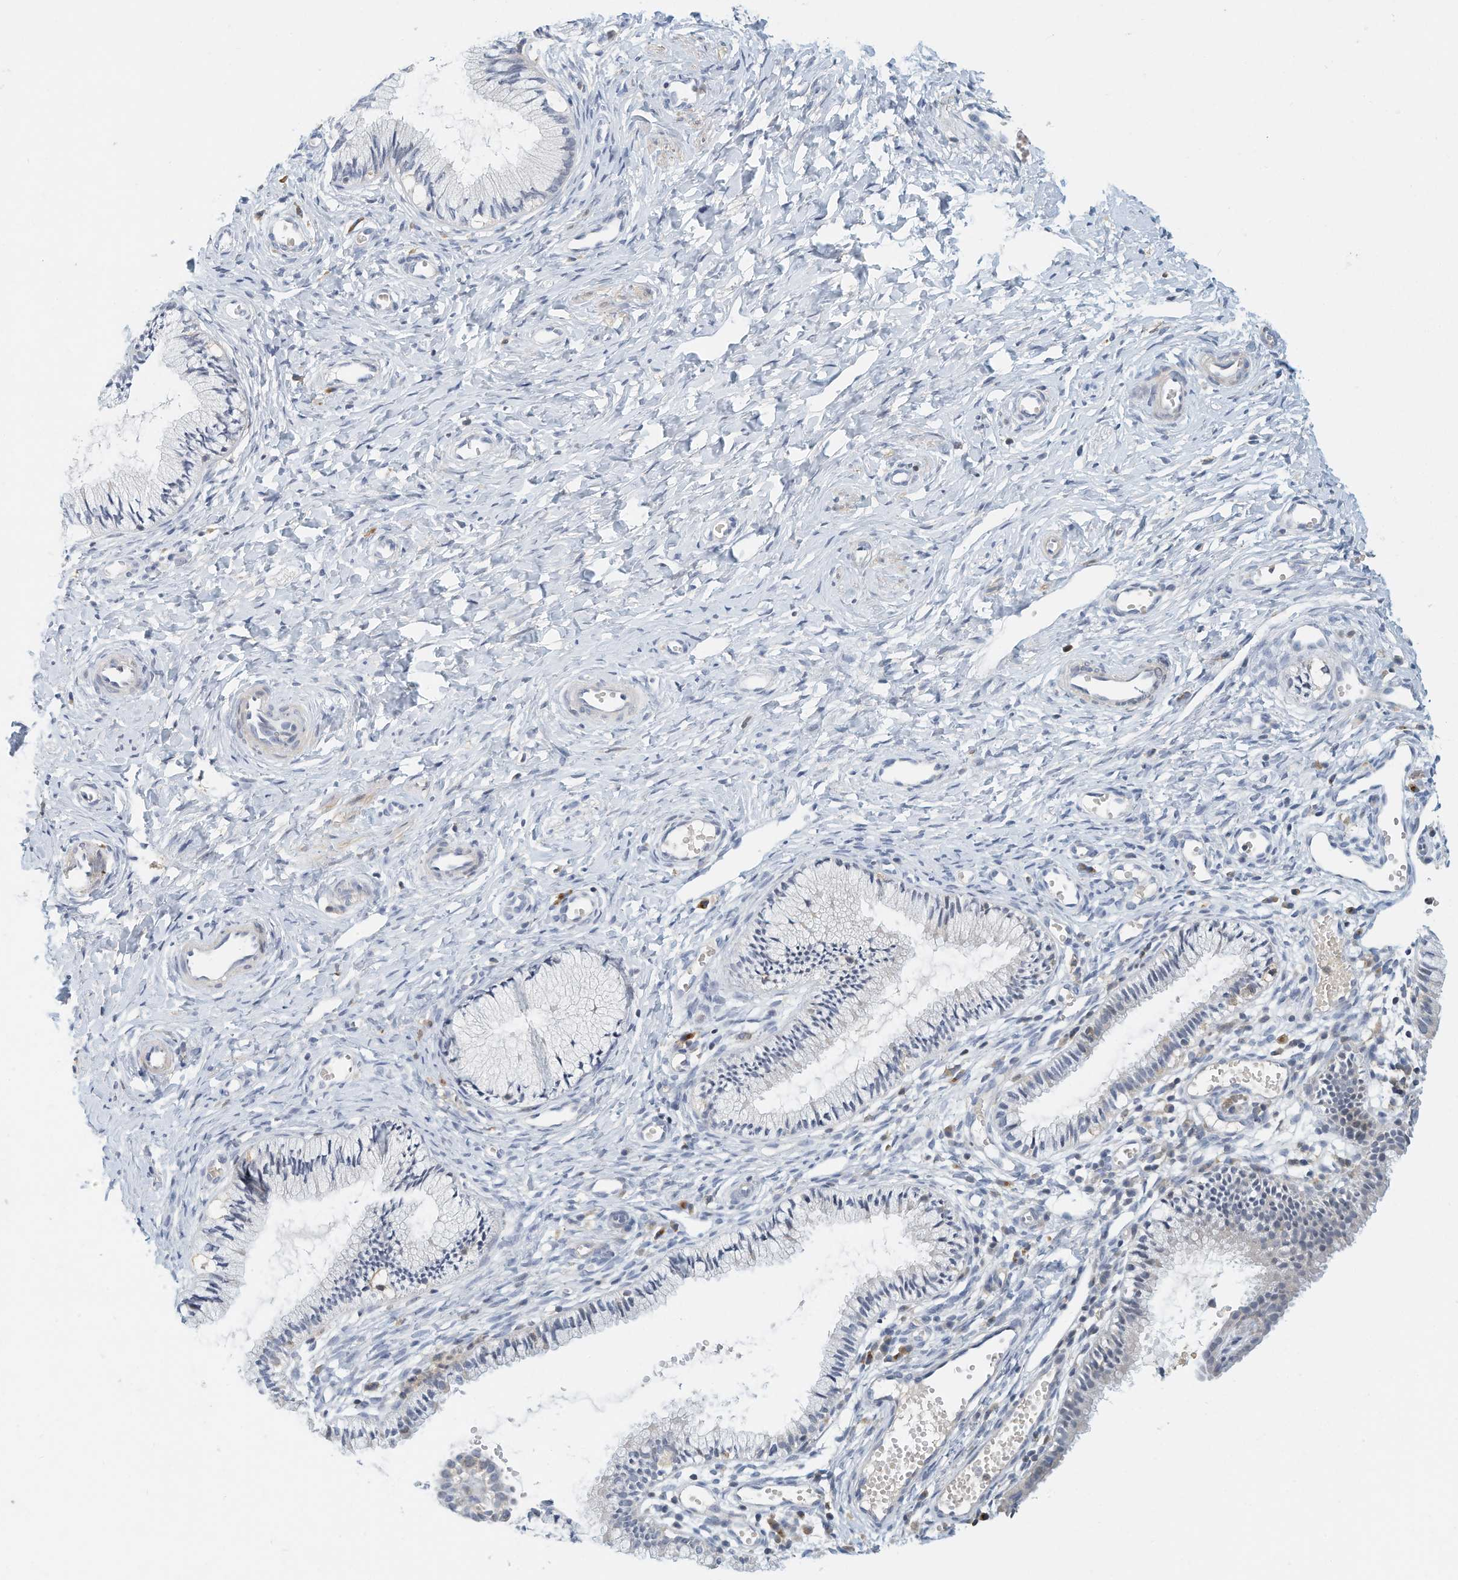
{"staining": {"intensity": "negative", "quantity": "none", "location": "none"}, "tissue": "cervix", "cell_type": "Glandular cells", "image_type": "normal", "snomed": [{"axis": "morphology", "description": "Normal tissue, NOS"}, {"axis": "topography", "description": "Cervix"}], "caption": "High magnification brightfield microscopy of normal cervix stained with DAB (3,3'-diaminobenzidine) (brown) and counterstained with hematoxylin (blue): glandular cells show no significant positivity. (IHC, brightfield microscopy, high magnification).", "gene": "MICAL1", "patient": {"sex": "female", "age": 27}}